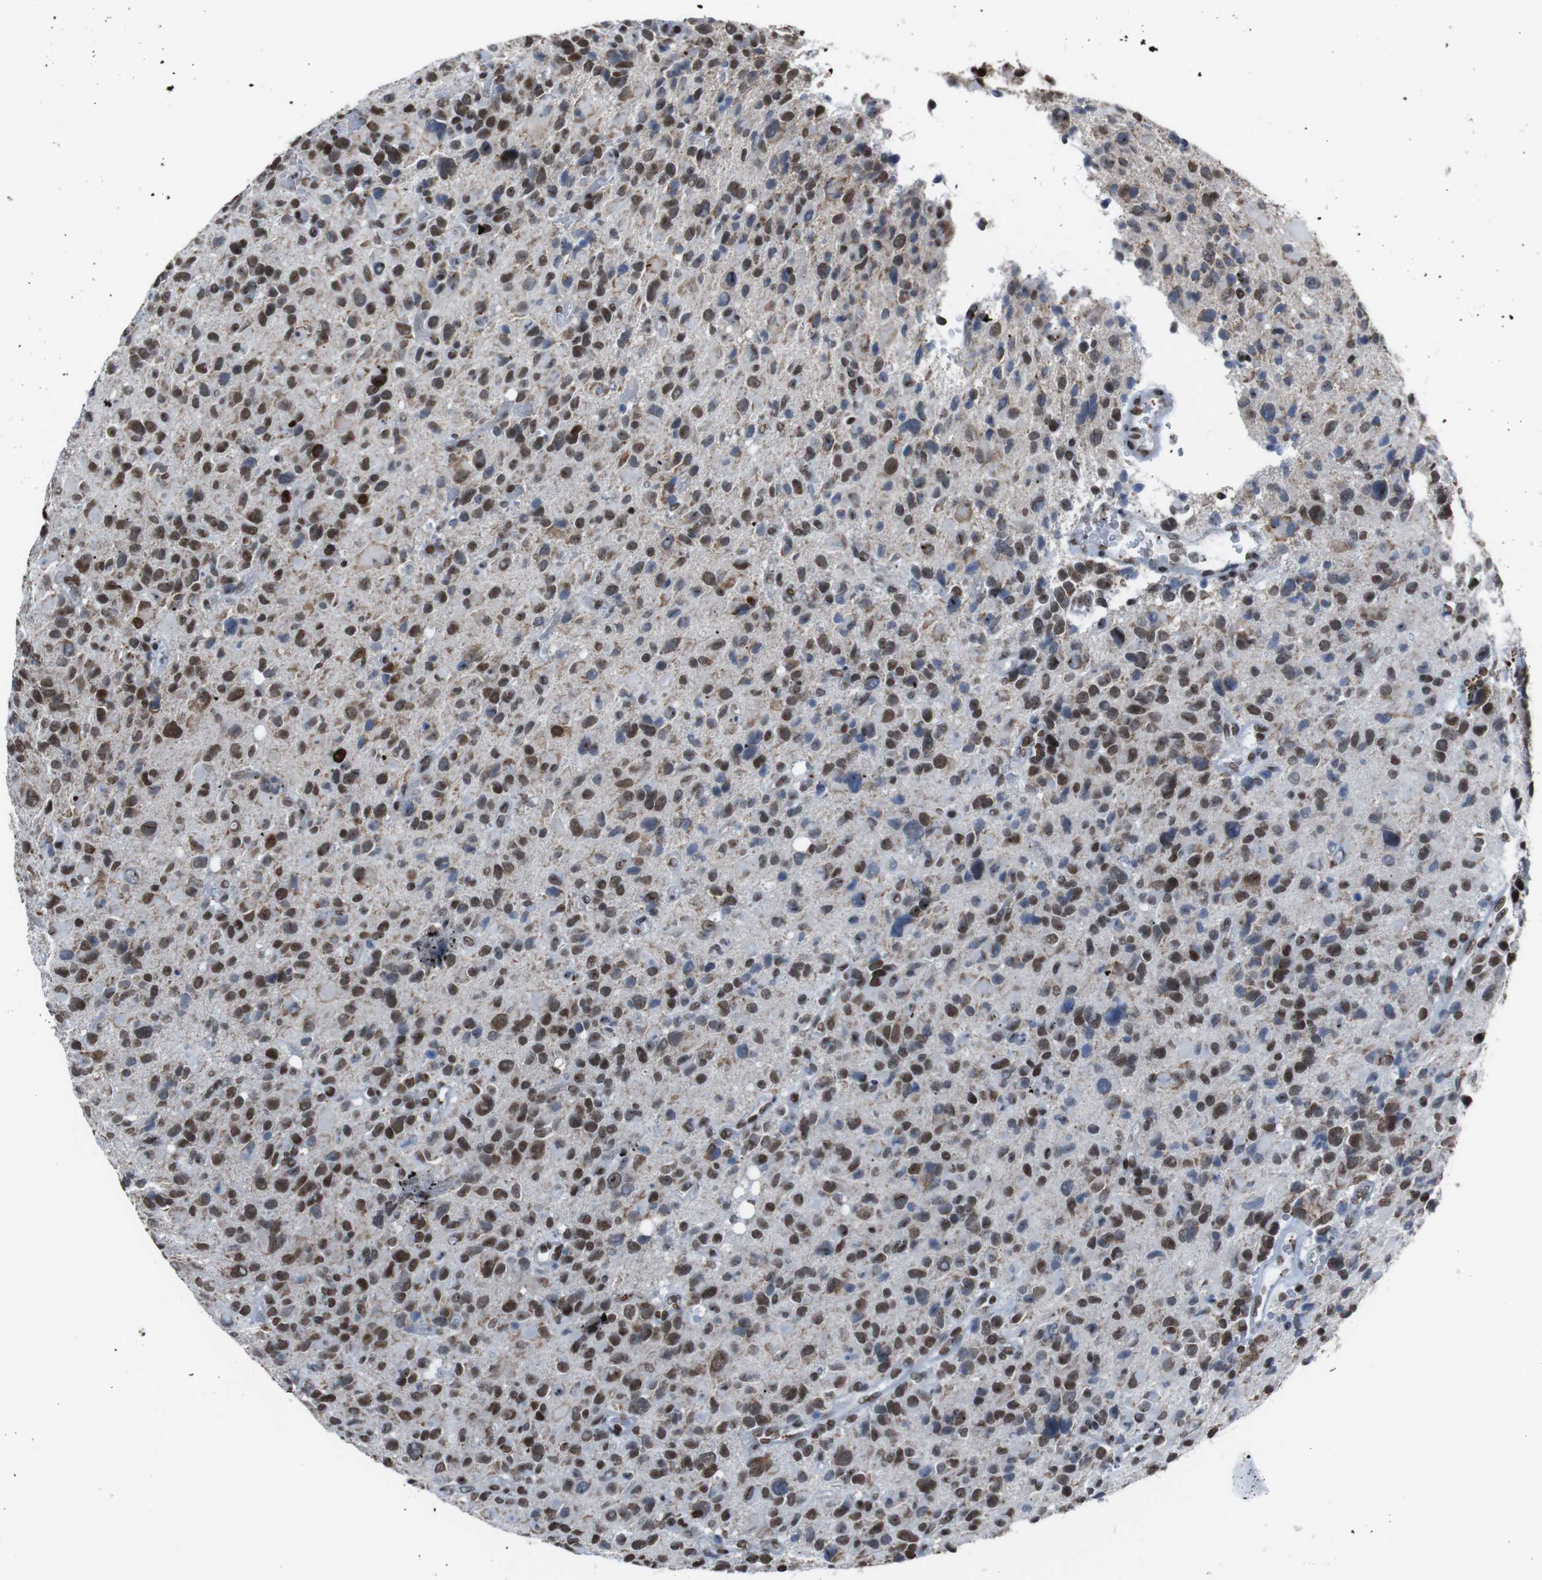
{"staining": {"intensity": "moderate", "quantity": "25%-75%", "location": "nuclear"}, "tissue": "glioma", "cell_type": "Tumor cells", "image_type": "cancer", "snomed": [{"axis": "morphology", "description": "Glioma, malignant, High grade"}, {"axis": "topography", "description": "Brain"}], "caption": "There is medium levels of moderate nuclear expression in tumor cells of malignant glioma (high-grade), as demonstrated by immunohistochemical staining (brown color).", "gene": "ROMO1", "patient": {"sex": "male", "age": 48}}